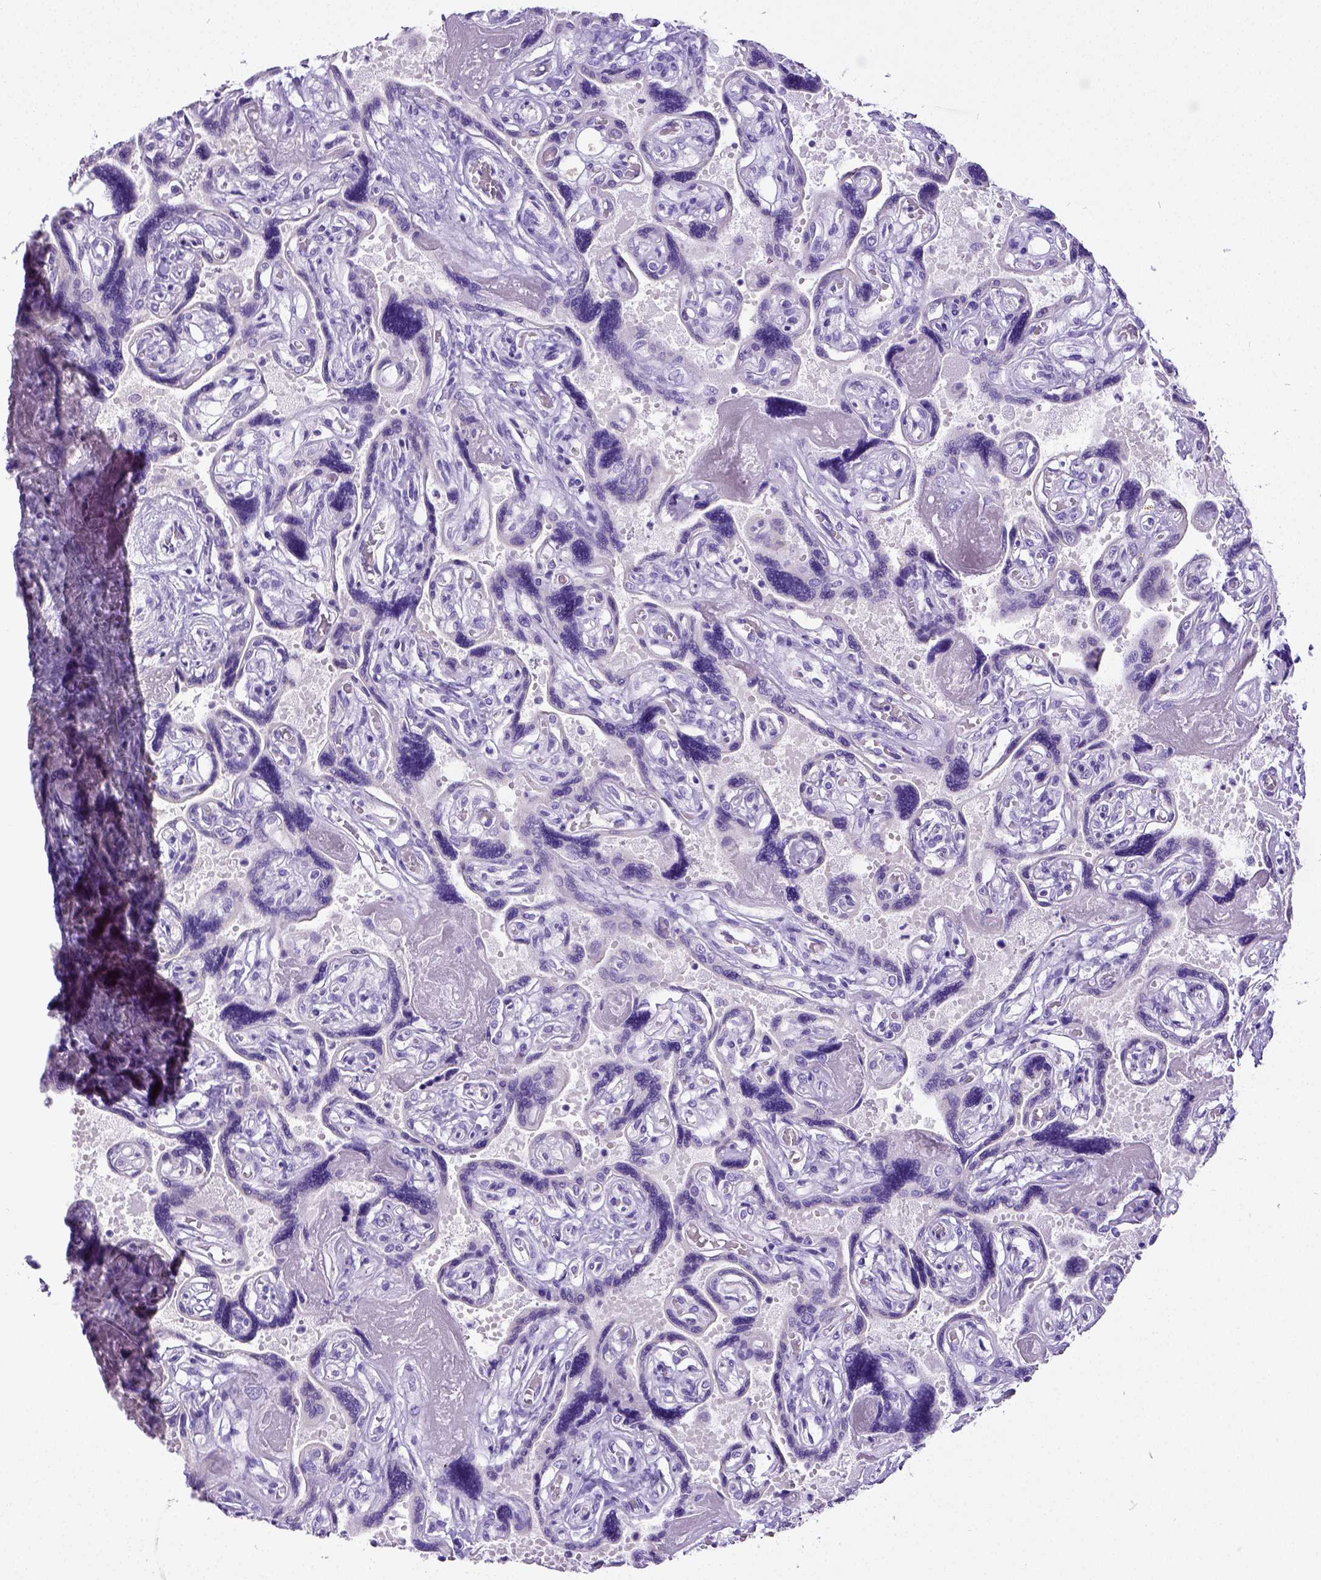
{"staining": {"intensity": "negative", "quantity": "none", "location": "none"}, "tissue": "placenta", "cell_type": "Decidual cells", "image_type": "normal", "snomed": [{"axis": "morphology", "description": "Normal tissue, NOS"}, {"axis": "topography", "description": "Placenta"}], "caption": "Histopathology image shows no significant protein expression in decidual cells of unremarkable placenta.", "gene": "SATB2", "patient": {"sex": "female", "age": 32}}